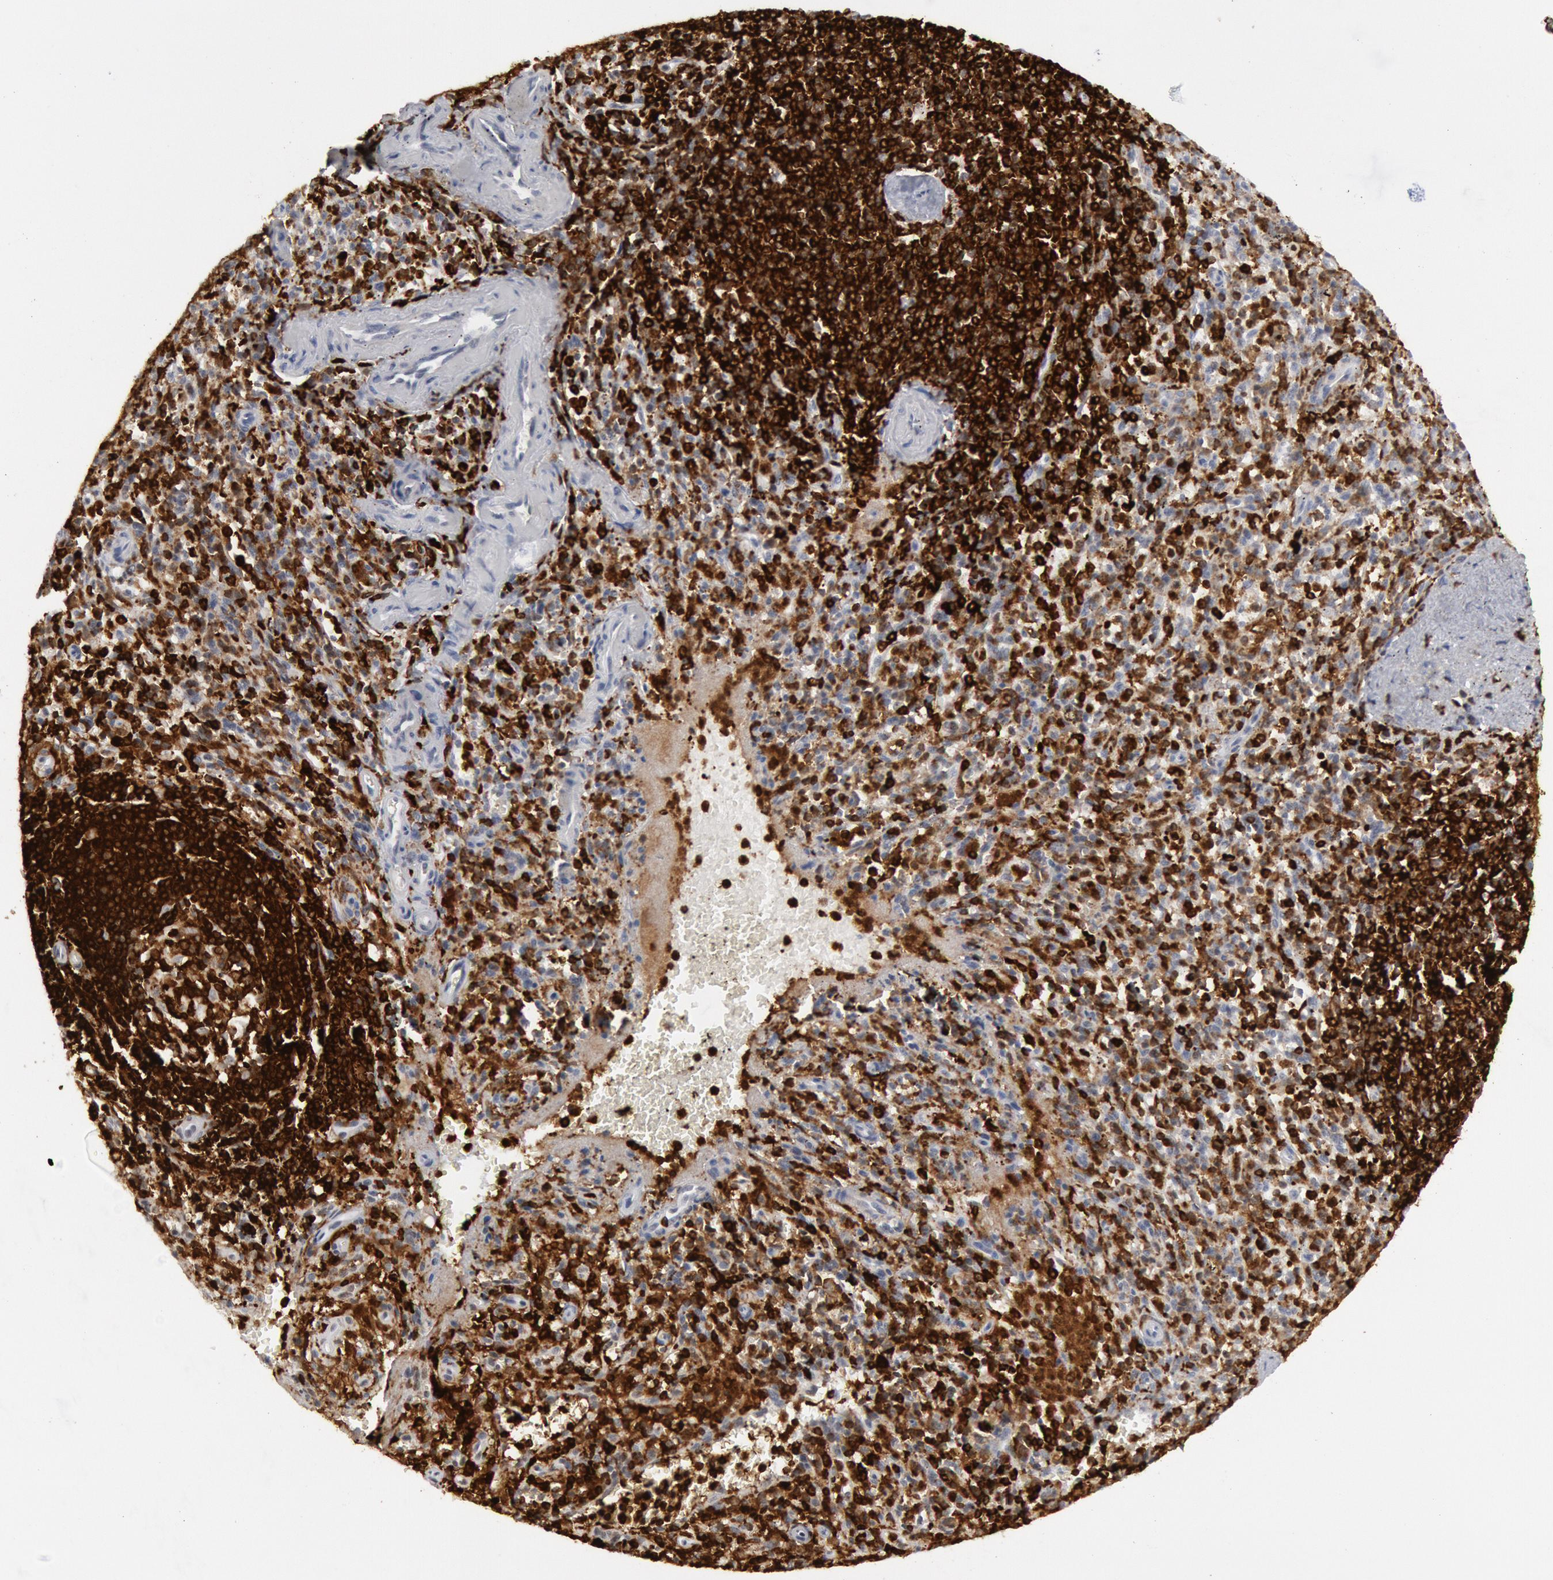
{"staining": {"intensity": "strong", "quantity": ">75%", "location": "cytoplasmic/membranous"}, "tissue": "spleen", "cell_type": "Cells in red pulp", "image_type": "normal", "snomed": [{"axis": "morphology", "description": "Normal tissue, NOS"}, {"axis": "topography", "description": "Spleen"}], "caption": "Cells in red pulp demonstrate high levels of strong cytoplasmic/membranous expression in about >75% of cells in normal spleen.", "gene": "PTPN6", "patient": {"sex": "male", "age": 72}}